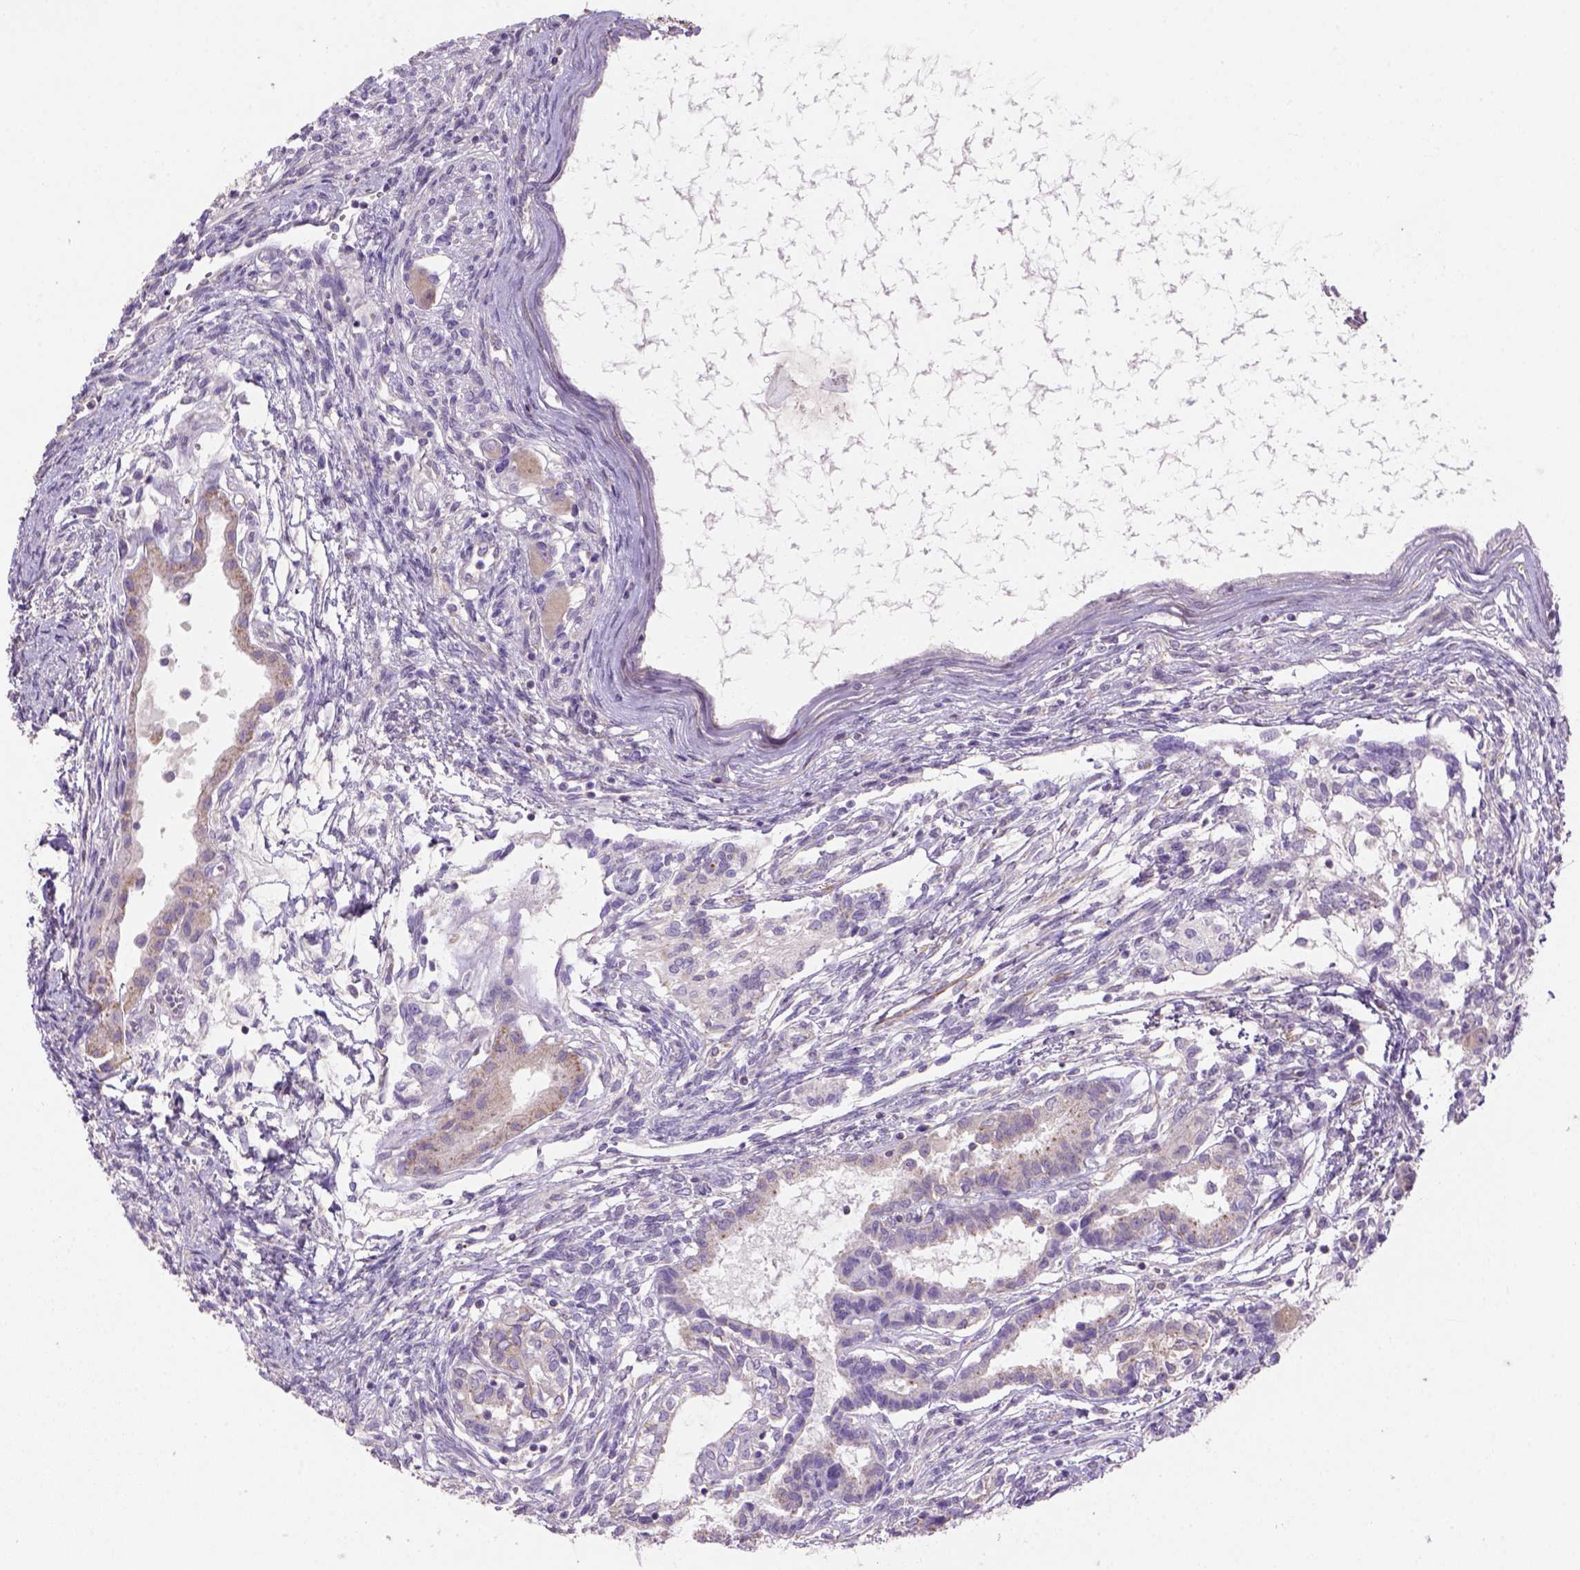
{"staining": {"intensity": "negative", "quantity": "none", "location": "none"}, "tissue": "testis cancer", "cell_type": "Tumor cells", "image_type": "cancer", "snomed": [{"axis": "morphology", "description": "Carcinoma, Embryonal, NOS"}, {"axis": "topography", "description": "Testis"}], "caption": "The histopathology image reveals no significant expression in tumor cells of embryonal carcinoma (testis).", "gene": "HTRA1", "patient": {"sex": "male", "age": 37}}